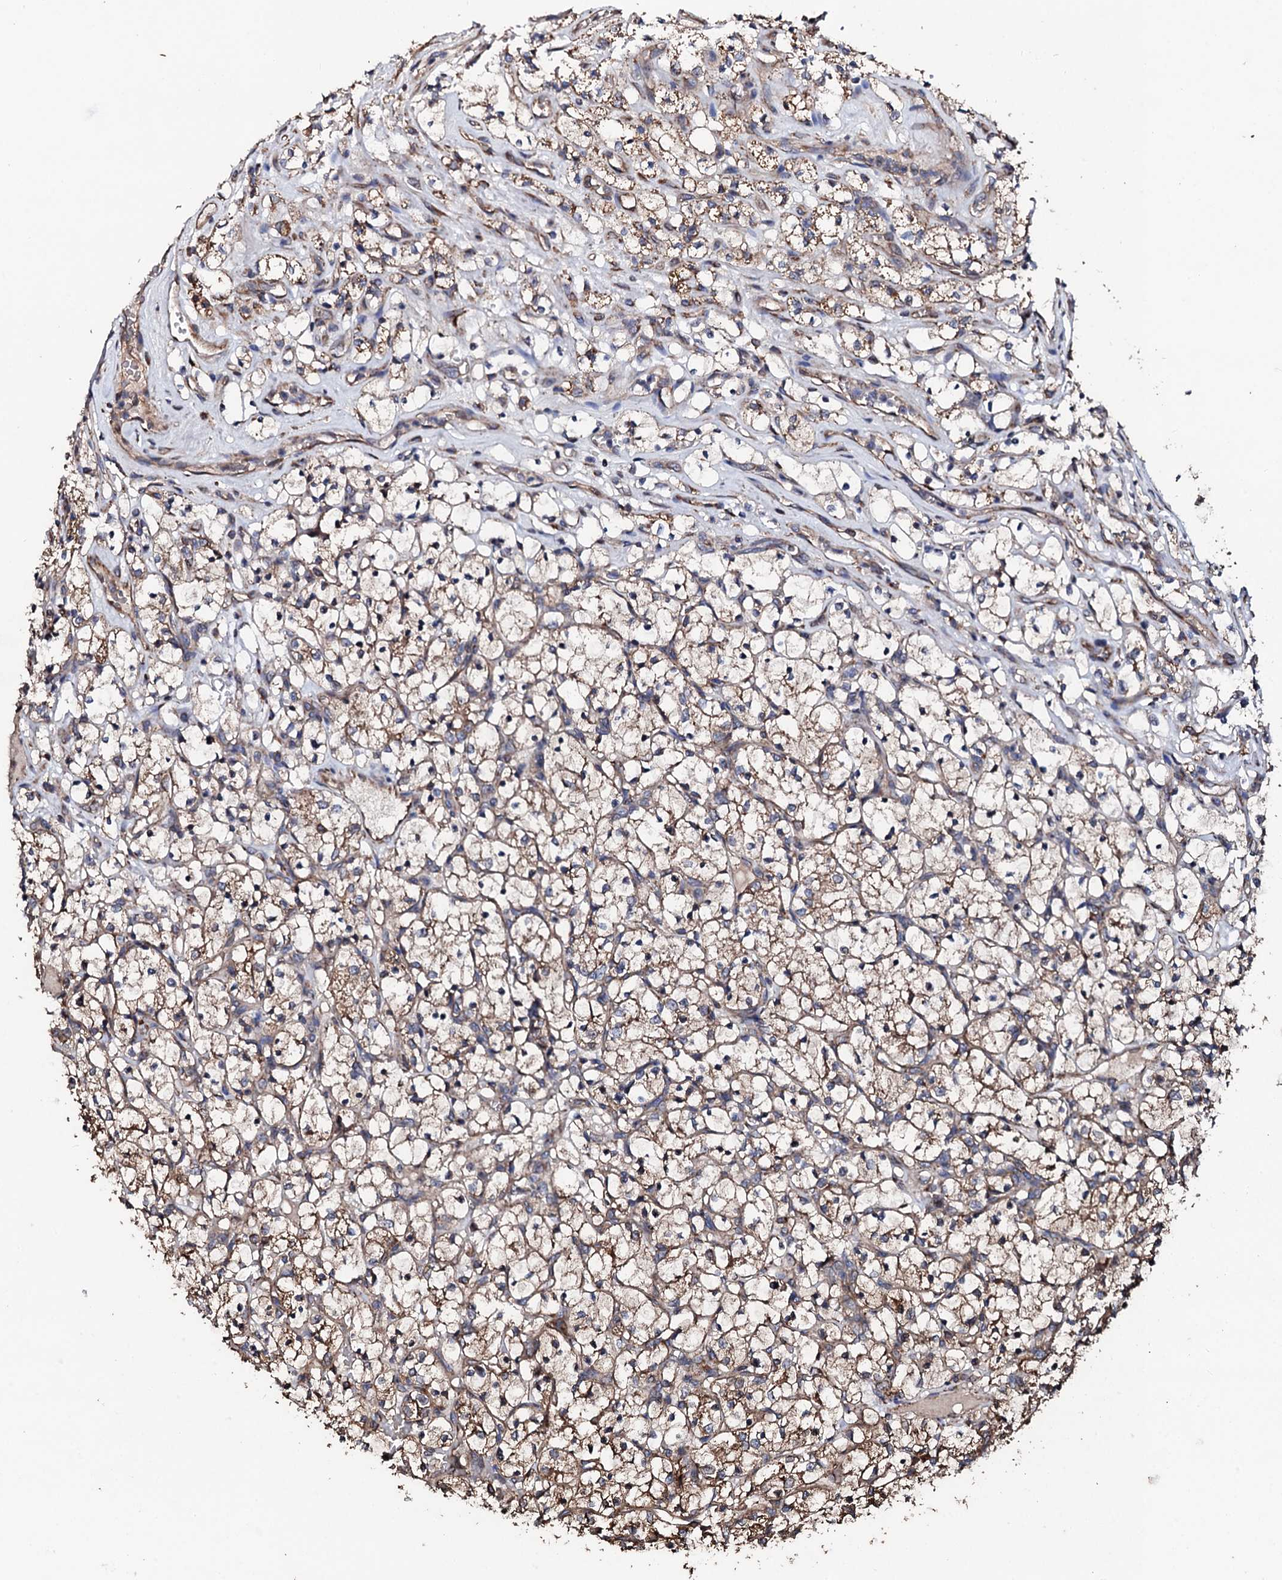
{"staining": {"intensity": "moderate", "quantity": ">75%", "location": "cytoplasmic/membranous"}, "tissue": "renal cancer", "cell_type": "Tumor cells", "image_type": "cancer", "snomed": [{"axis": "morphology", "description": "Adenocarcinoma, NOS"}, {"axis": "topography", "description": "Kidney"}], "caption": "An immunohistochemistry histopathology image of tumor tissue is shown. Protein staining in brown highlights moderate cytoplasmic/membranous positivity in renal cancer within tumor cells. Immunohistochemistry stains the protein in brown and the nuclei are stained blue.", "gene": "CKAP5", "patient": {"sex": "female", "age": 69}}